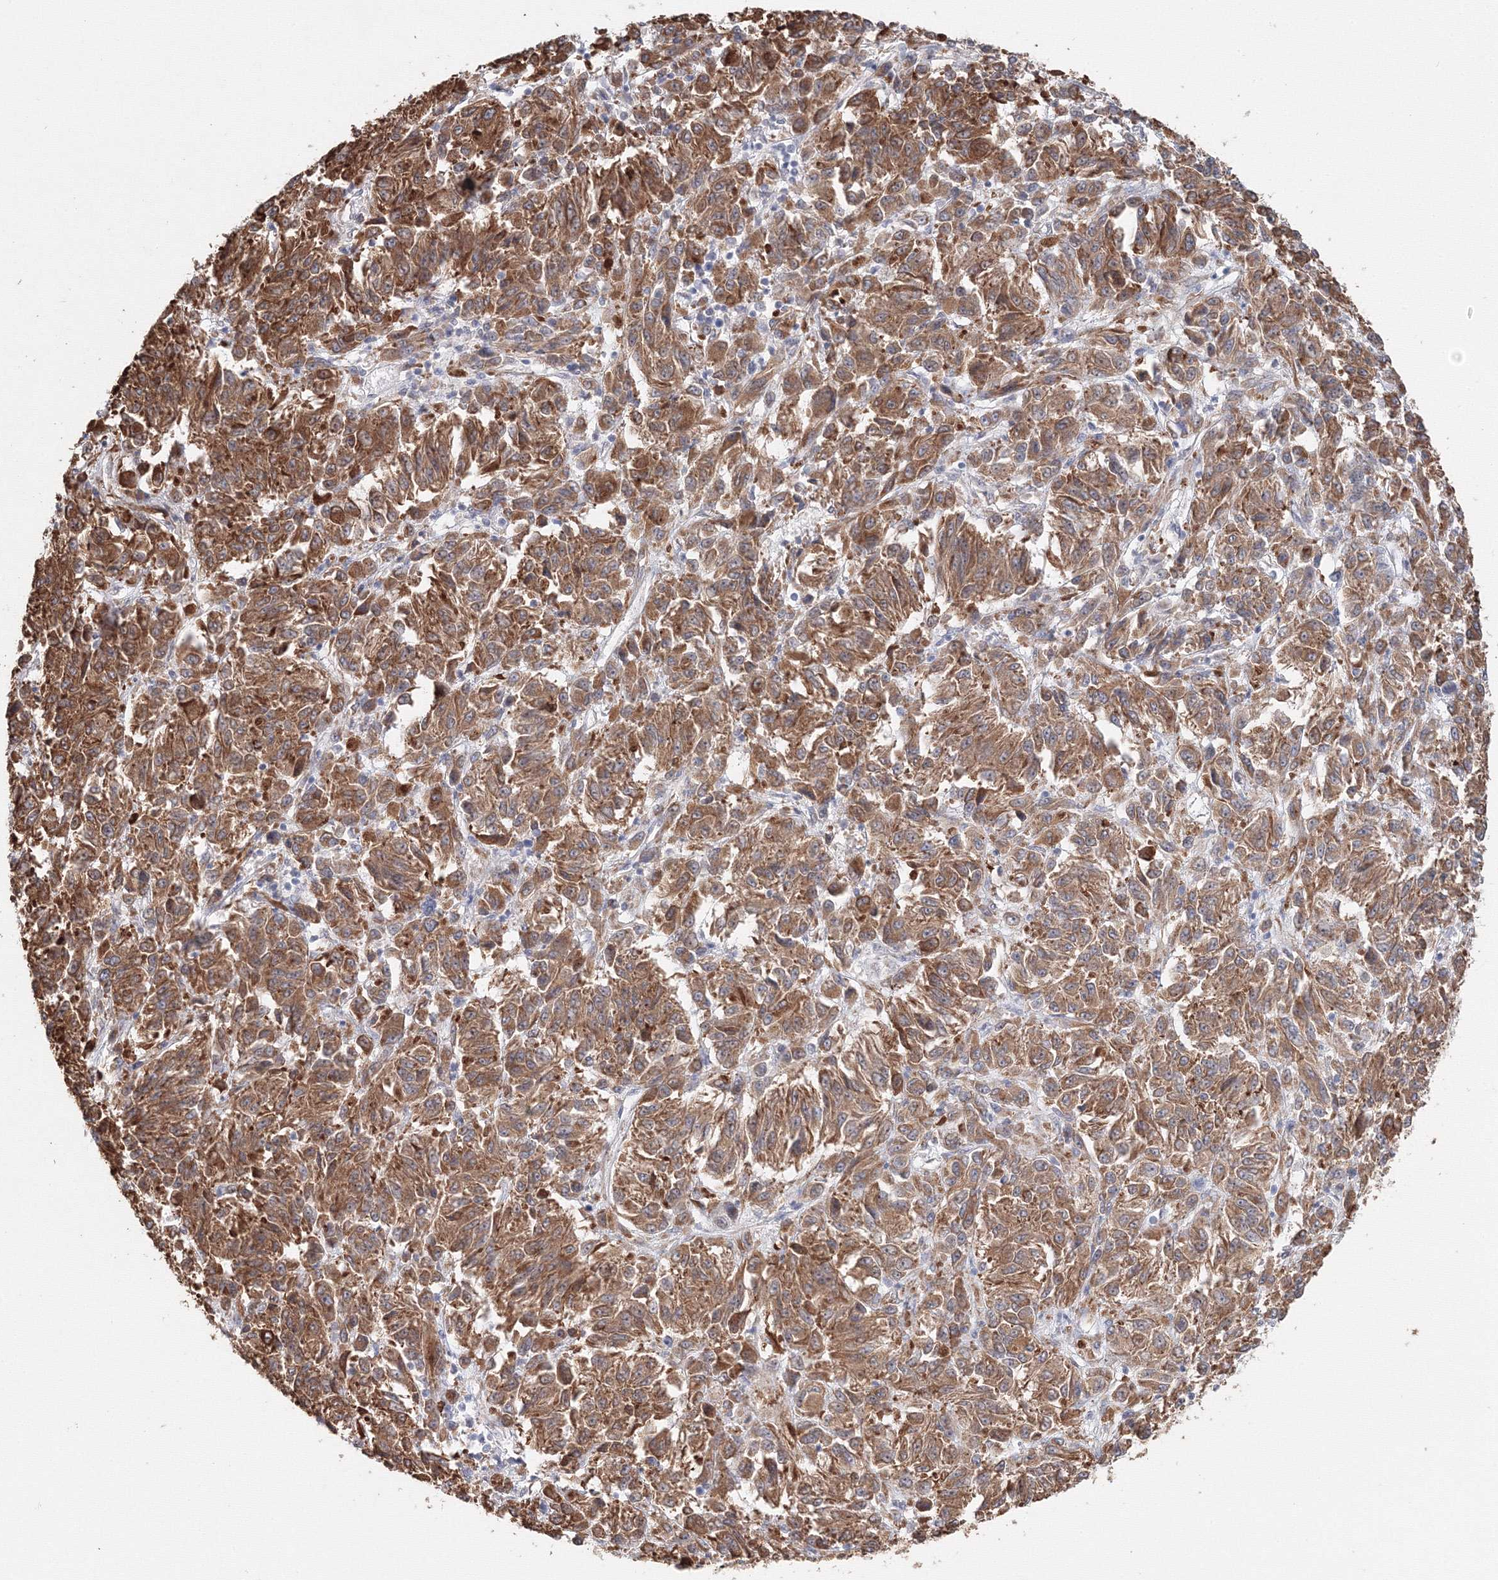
{"staining": {"intensity": "moderate", "quantity": ">75%", "location": "cytoplasmic/membranous"}, "tissue": "melanoma", "cell_type": "Tumor cells", "image_type": "cancer", "snomed": [{"axis": "morphology", "description": "Malignant melanoma, Metastatic site"}, {"axis": "topography", "description": "Lung"}], "caption": "Immunohistochemical staining of melanoma reveals medium levels of moderate cytoplasmic/membranous positivity in approximately >75% of tumor cells. (DAB (3,3'-diaminobenzidine) = brown stain, brightfield microscopy at high magnification).", "gene": "DHRS12", "patient": {"sex": "male", "age": 64}}